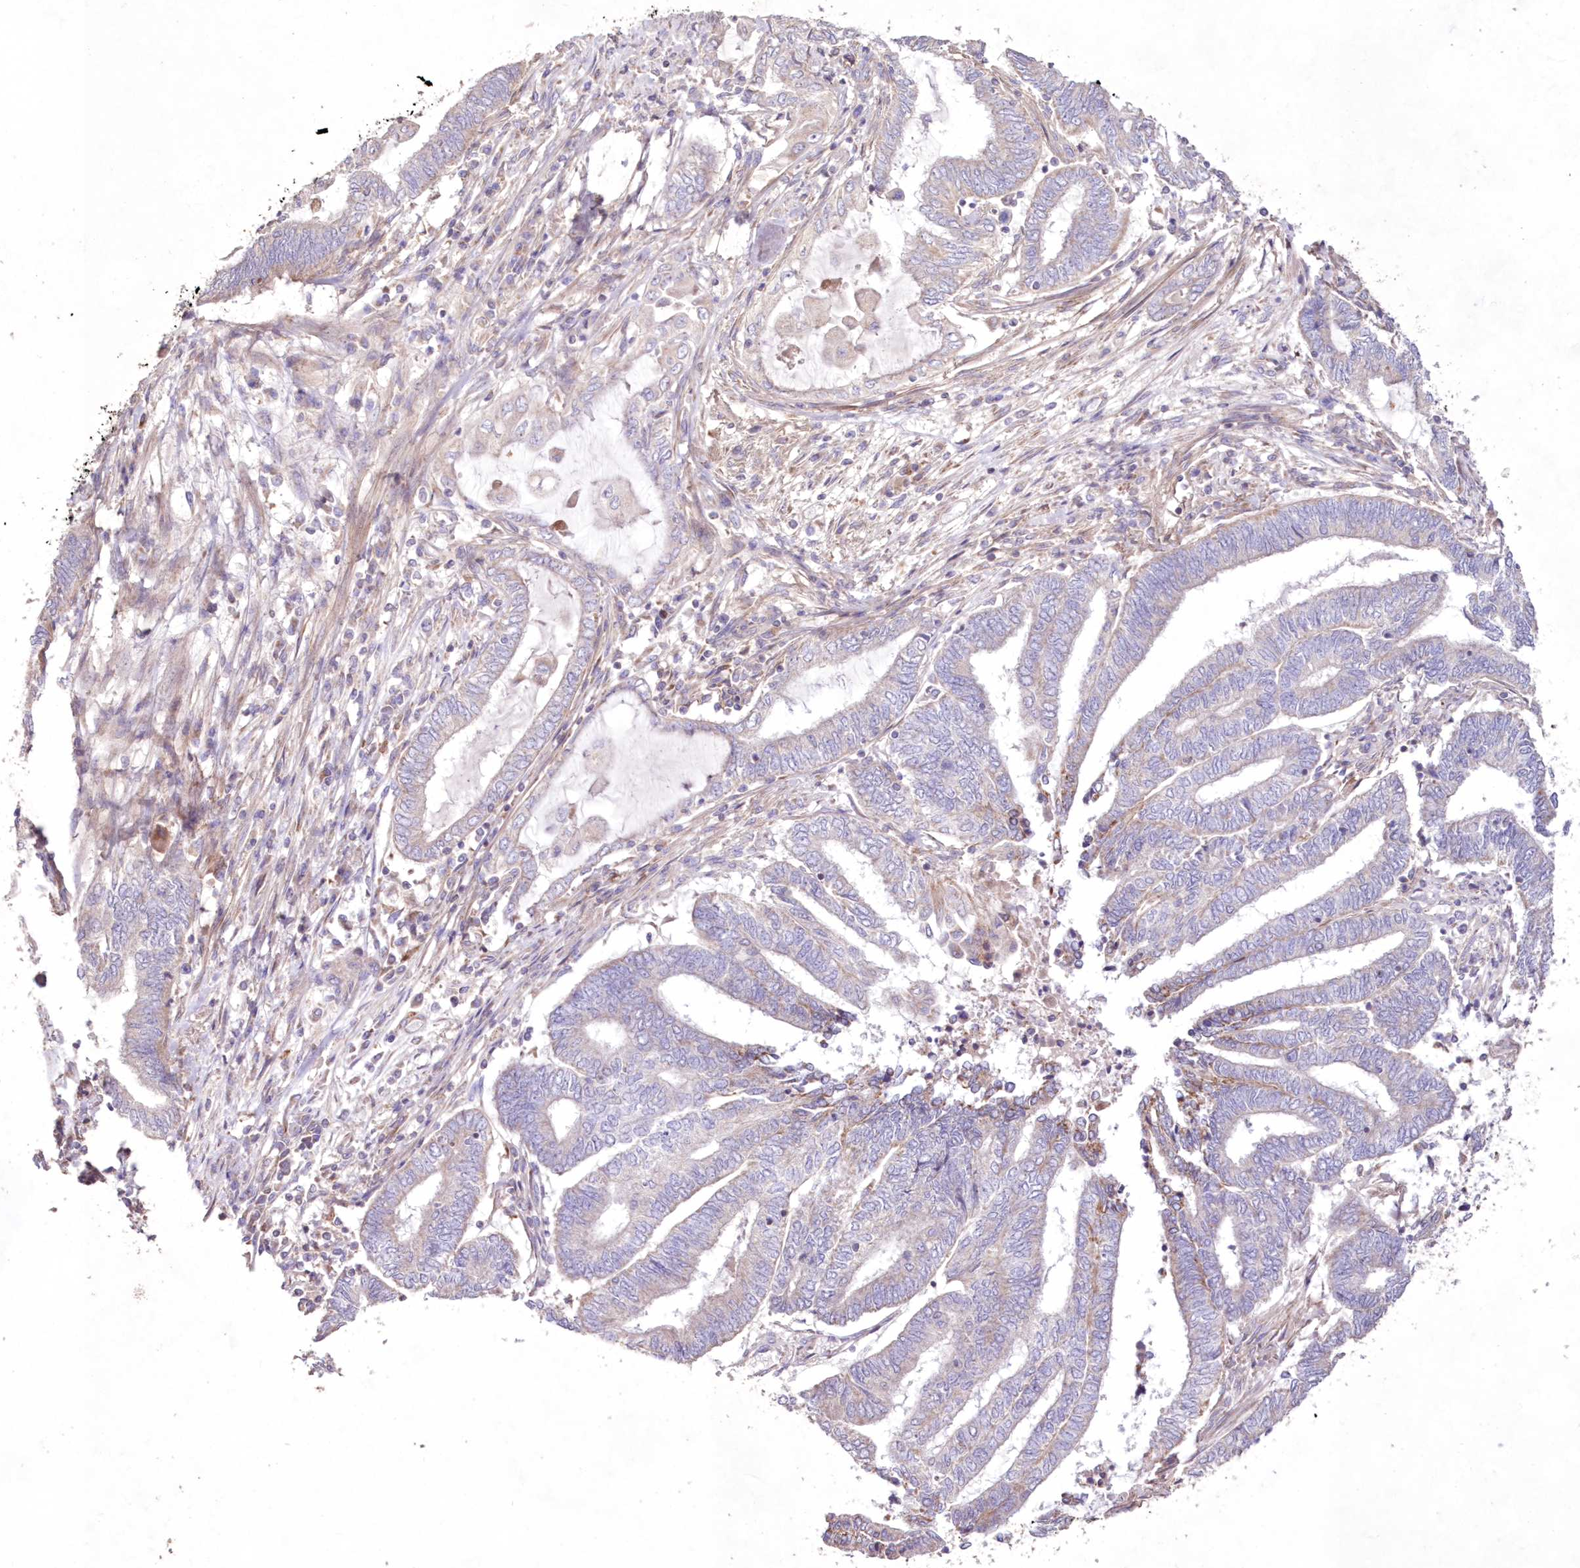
{"staining": {"intensity": "weak", "quantity": "<25%", "location": "cytoplasmic/membranous"}, "tissue": "endometrial cancer", "cell_type": "Tumor cells", "image_type": "cancer", "snomed": [{"axis": "morphology", "description": "Adenocarcinoma, NOS"}, {"axis": "topography", "description": "Uterus"}, {"axis": "topography", "description": "Endometrium"}], "caption": "This is an IHC histopathology image of human endometrial adenocarcinoma. There is no positivity in tumor cells.", "gene": "HADHB", "patient": {"sex": "female", "age": 70}}